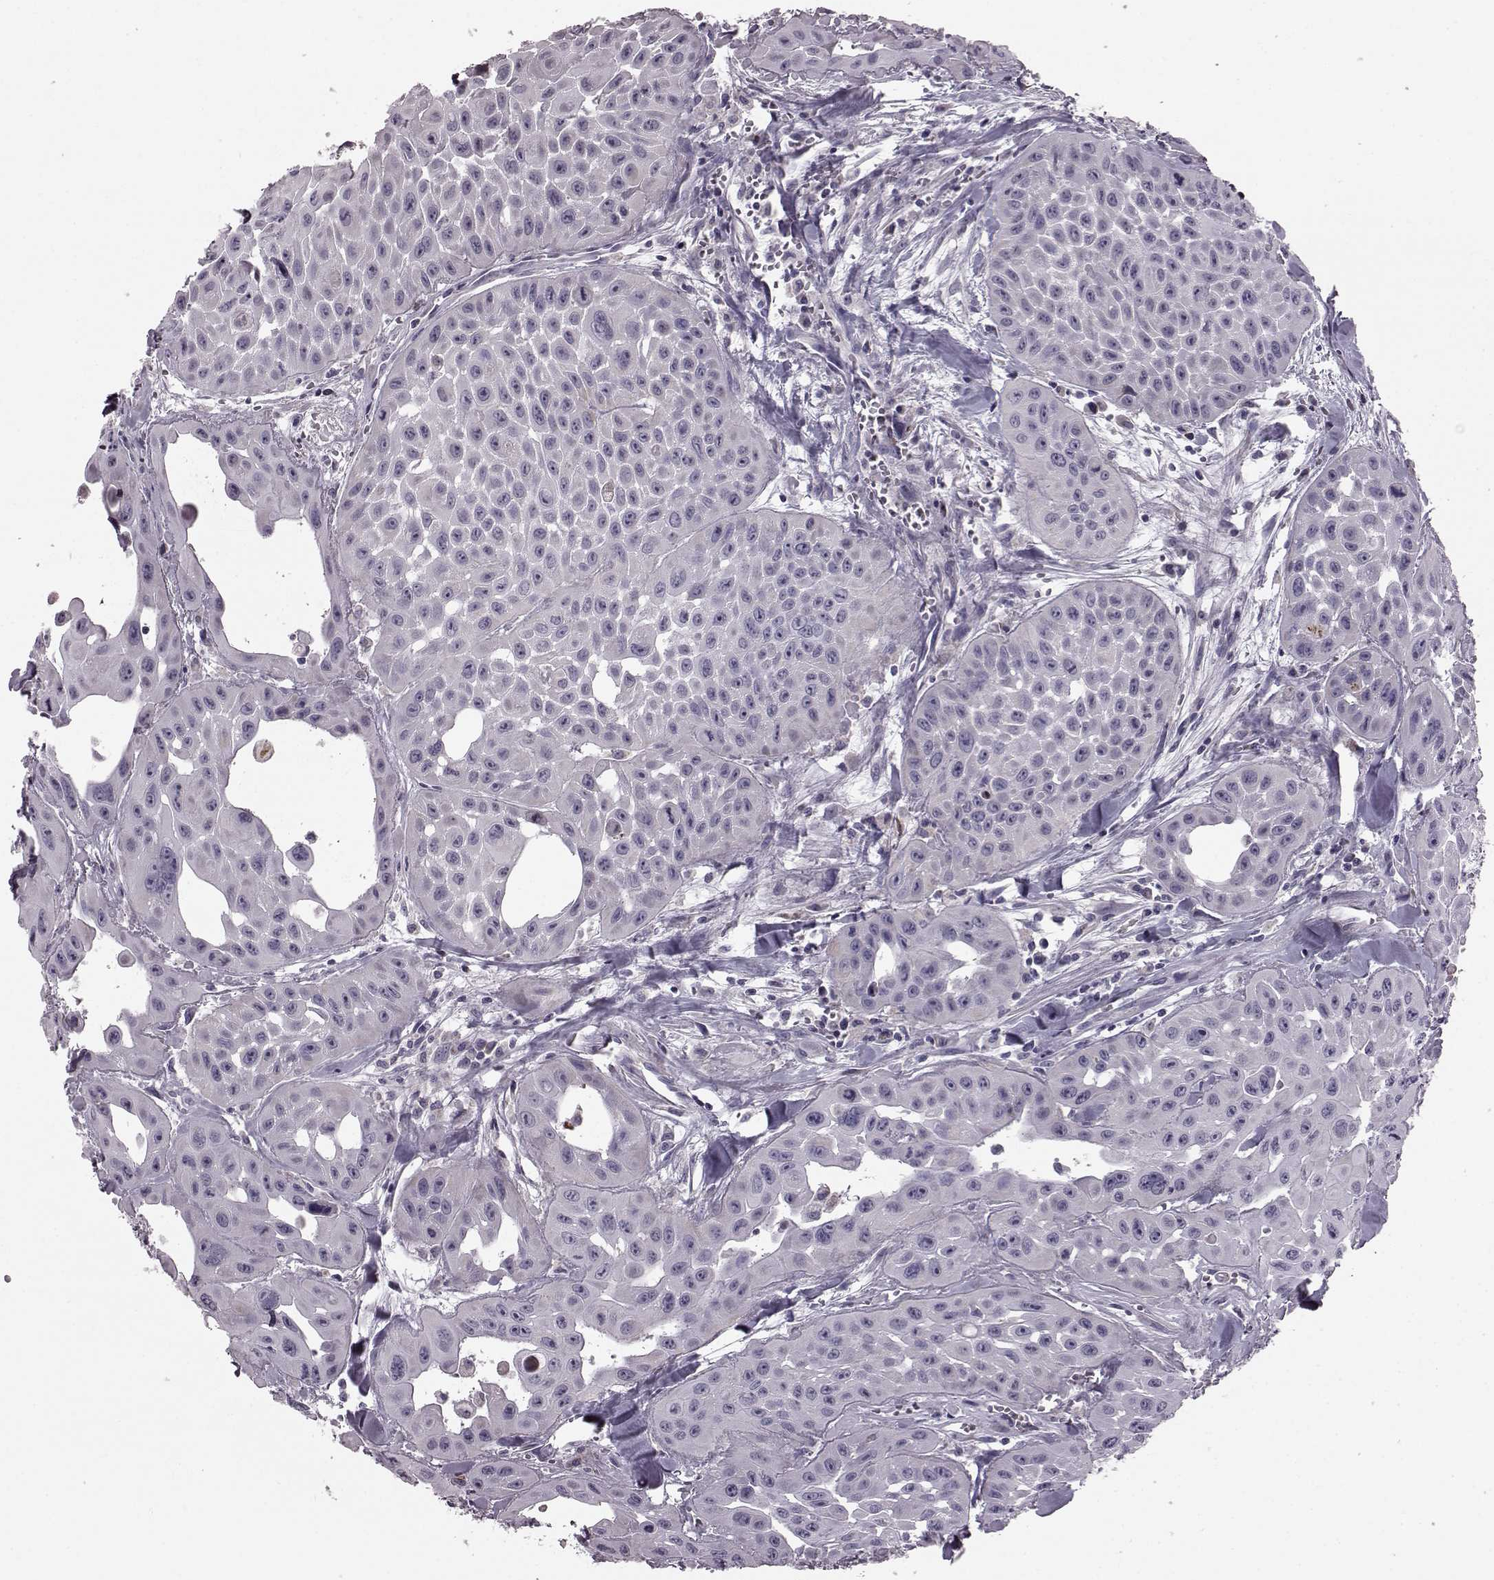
{"staining": {"intensity": "negative", "quantity": "none", "location": "none"}, "tissue": "head and neck cancer", "cell_type": "Tumor cells", "image_type": "cancer", "snomed": [{"axis": "morphology", "description": "Adenocarcinoma, NOS"}, {"axis": "topography", "description": "Head-Neck"}], "caption": "Photomicrograph shows no significant protein staining in tumor cells of adenocarcinoma (head and neck).", "gene": "ATP5MF", "patient": {"sex": "male", "age": 73}}